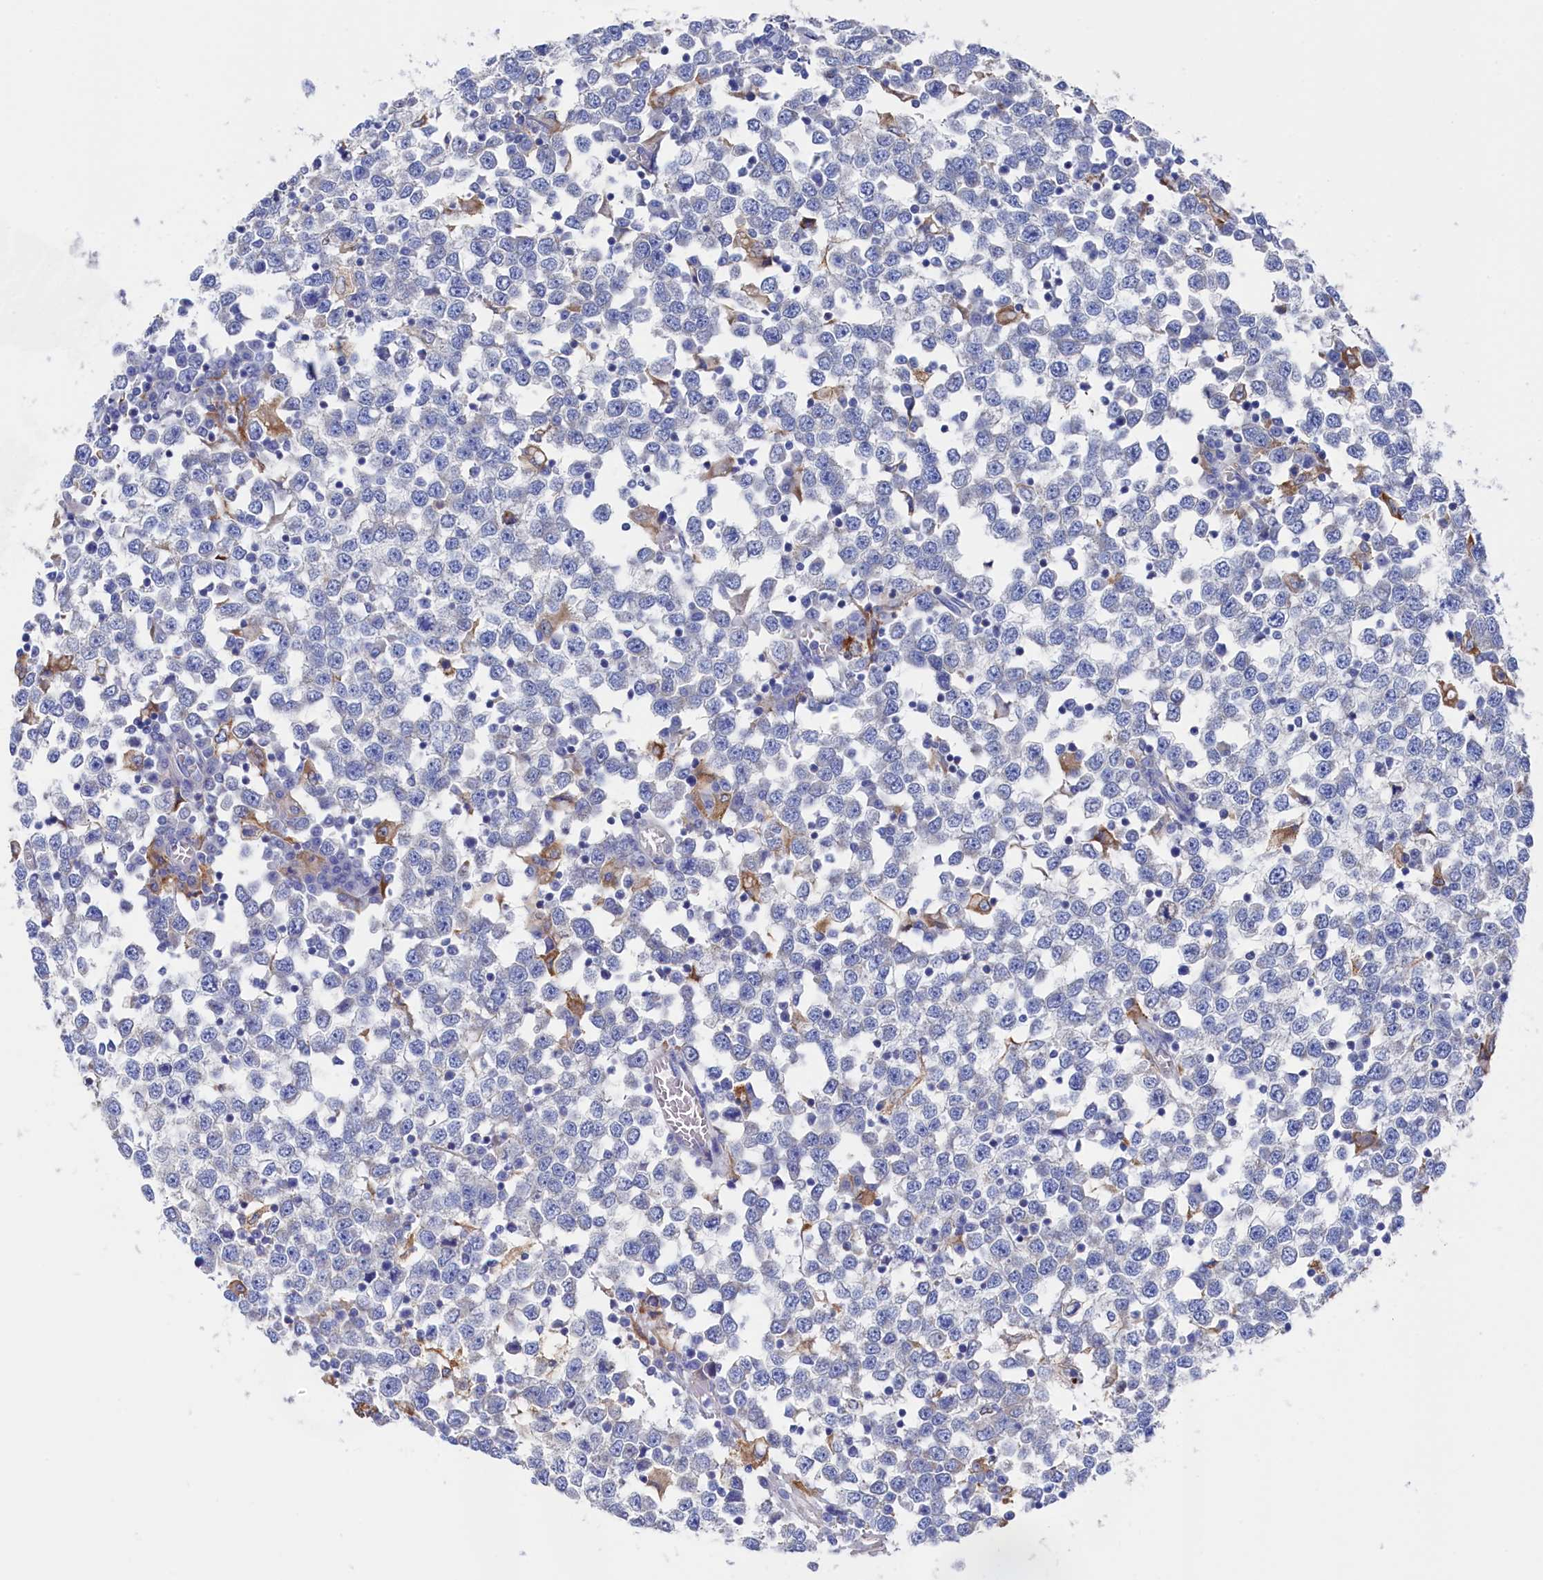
{"staining": {"intensity": "negative", "quantity": "none", "location": "none"}, "tissue": "testis cancer", "cell_type": "Tumor cells", "image_type": "cancer", "snomed": [{"axis": "morphology", "description": "Seminoma, NOS"}, {"axis": "topography", "description": "Testis"}], "caption": "This is an immunohistochemistry photomicrograph of testis cancer (seminoma). There is no staining in tumor cells.", "gene": "C12orf73", "patient": {"sex": "male", "age": 65}}